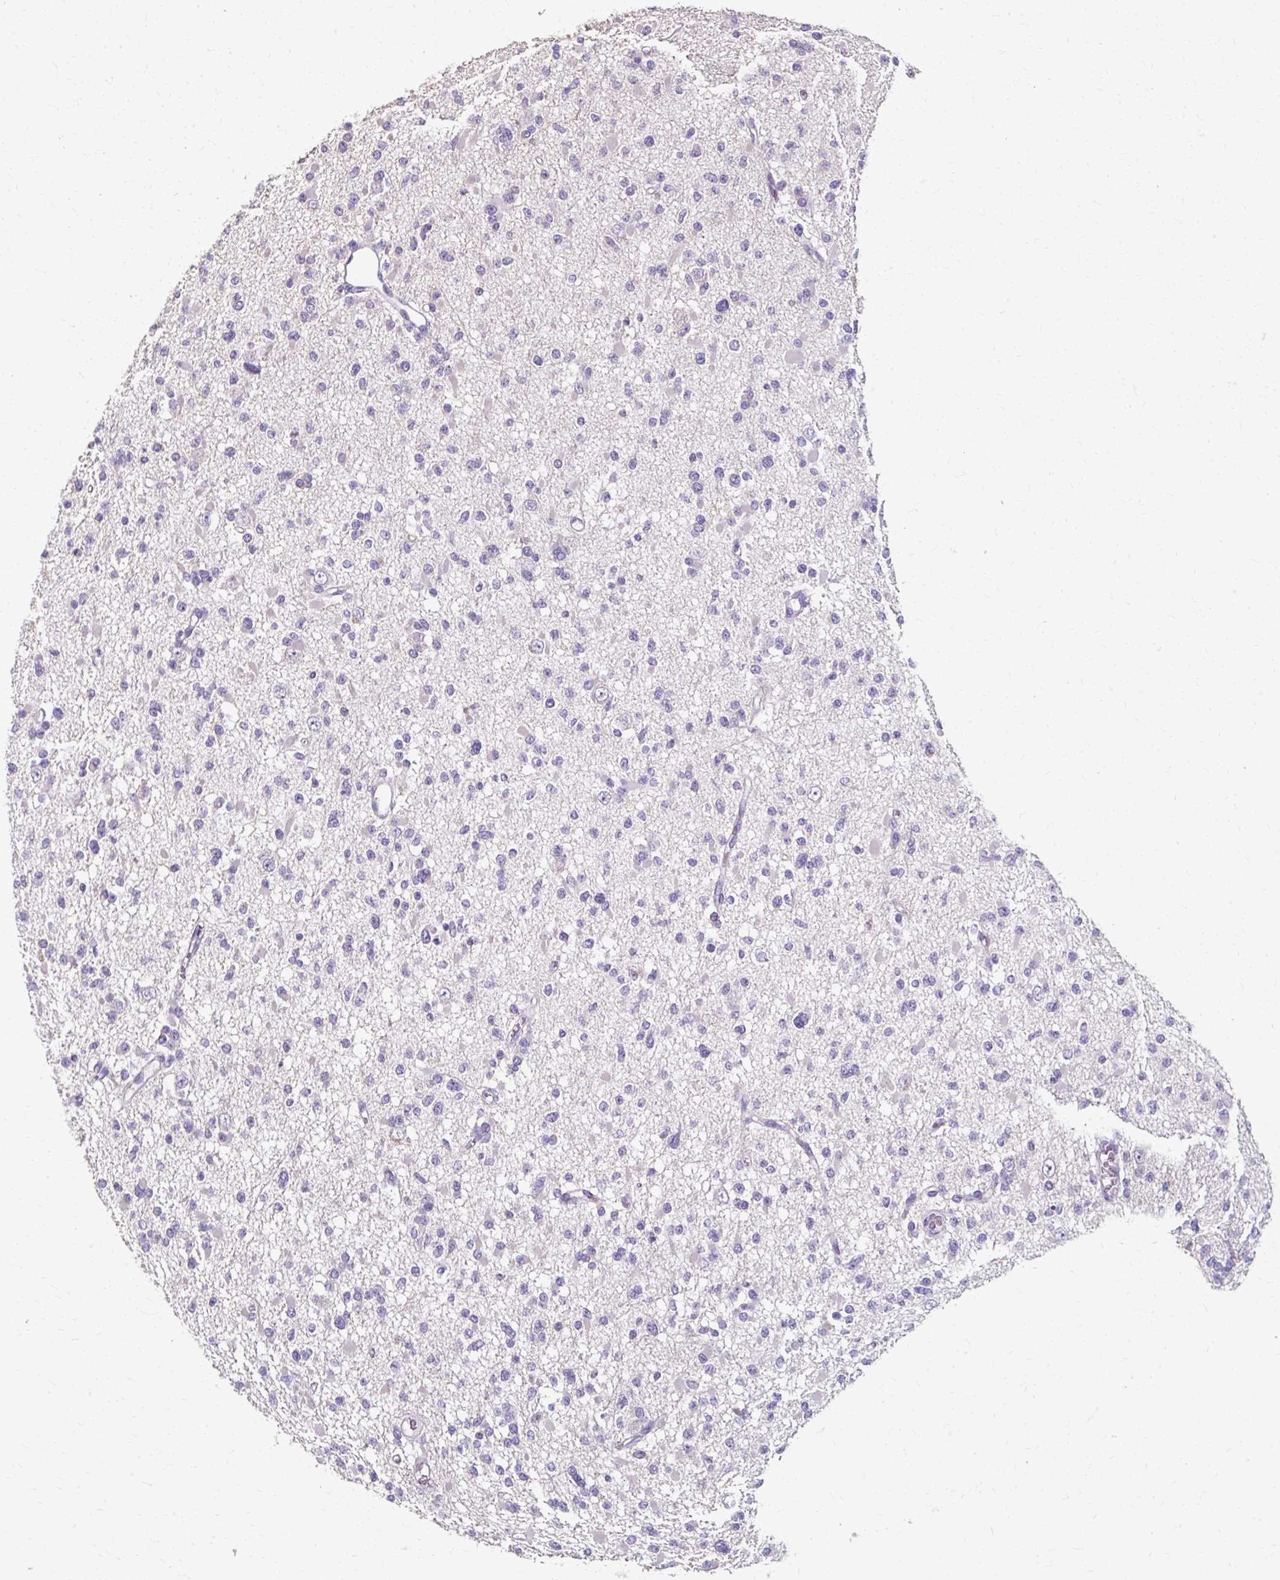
{"staining": {"intensity": "negative", "quantity": "none", "location": "none"}, "tissue": "glioma", "cell_type": "Tumor cells", "image_type": "cancer", "snomed": [{"axis": "morphology", "description": "Glioma, malignant, Low grade"}, {"axis": "topography", "description": "Brain"}], "caption": "DAB immunohistochemical staining of low-grade glioma (malignant) shows no significant positivity in tumor cells.", "gene": "KLHL24", "patient": {"sex": "female", "age": 22}}